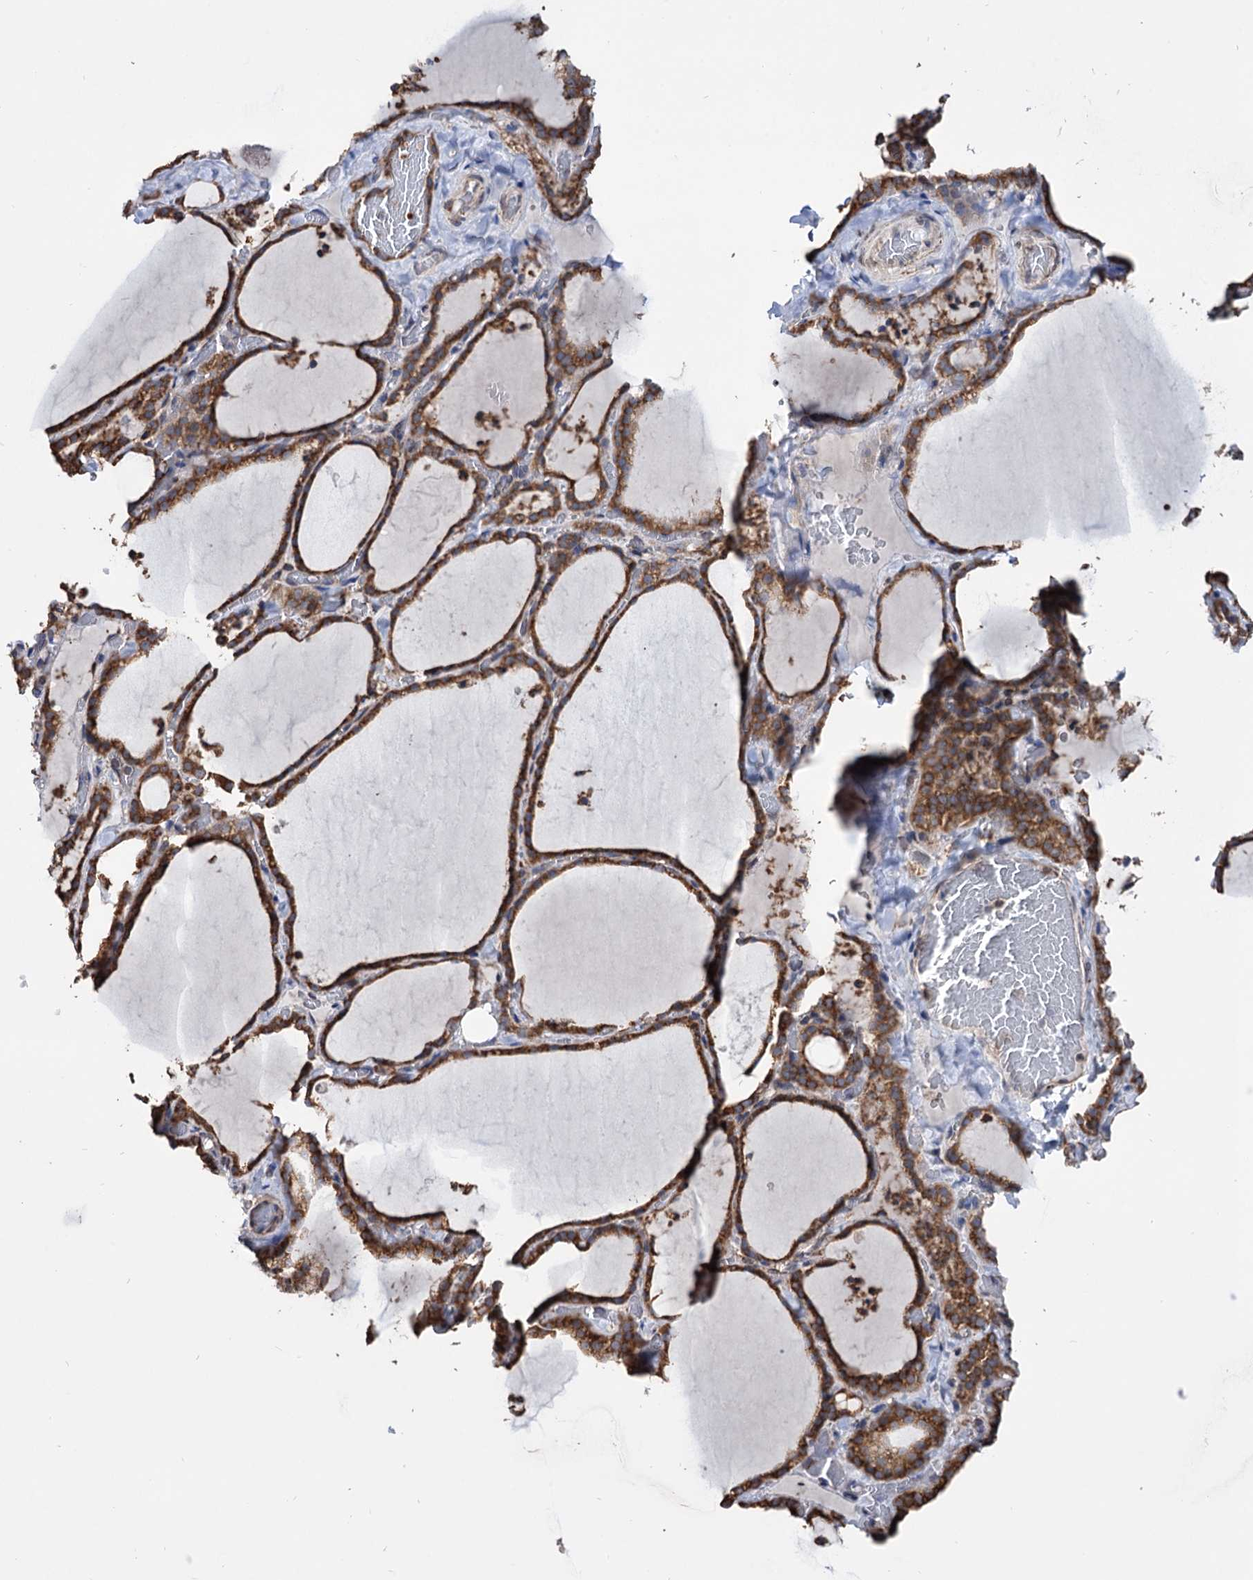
{"staining": {"intensity": "strong", "quantity": ">75%", "location": "cytoplasmic/membranous"}, "tissue": "thyroid gland", "cell_type": "Glandular cells", "image_type": "normal", "snomed": [{"axis": "morphology", "description": "Normal tissue, NOS"}, {"axis": "topography", "description": "Thyroid gland"}], "caption": "Glandular cells exhibit high levels of strong cytoplasmic/membranous staining in approximately >75% of cells in unremarkable human thyroid gland. The protein is stained brown, and the nuclei are stained in blue (DAB IHC with brightfield microscopy, high magnification).", "gene": "CDAN1", "patient": {"sex": "female", "age": 22}}